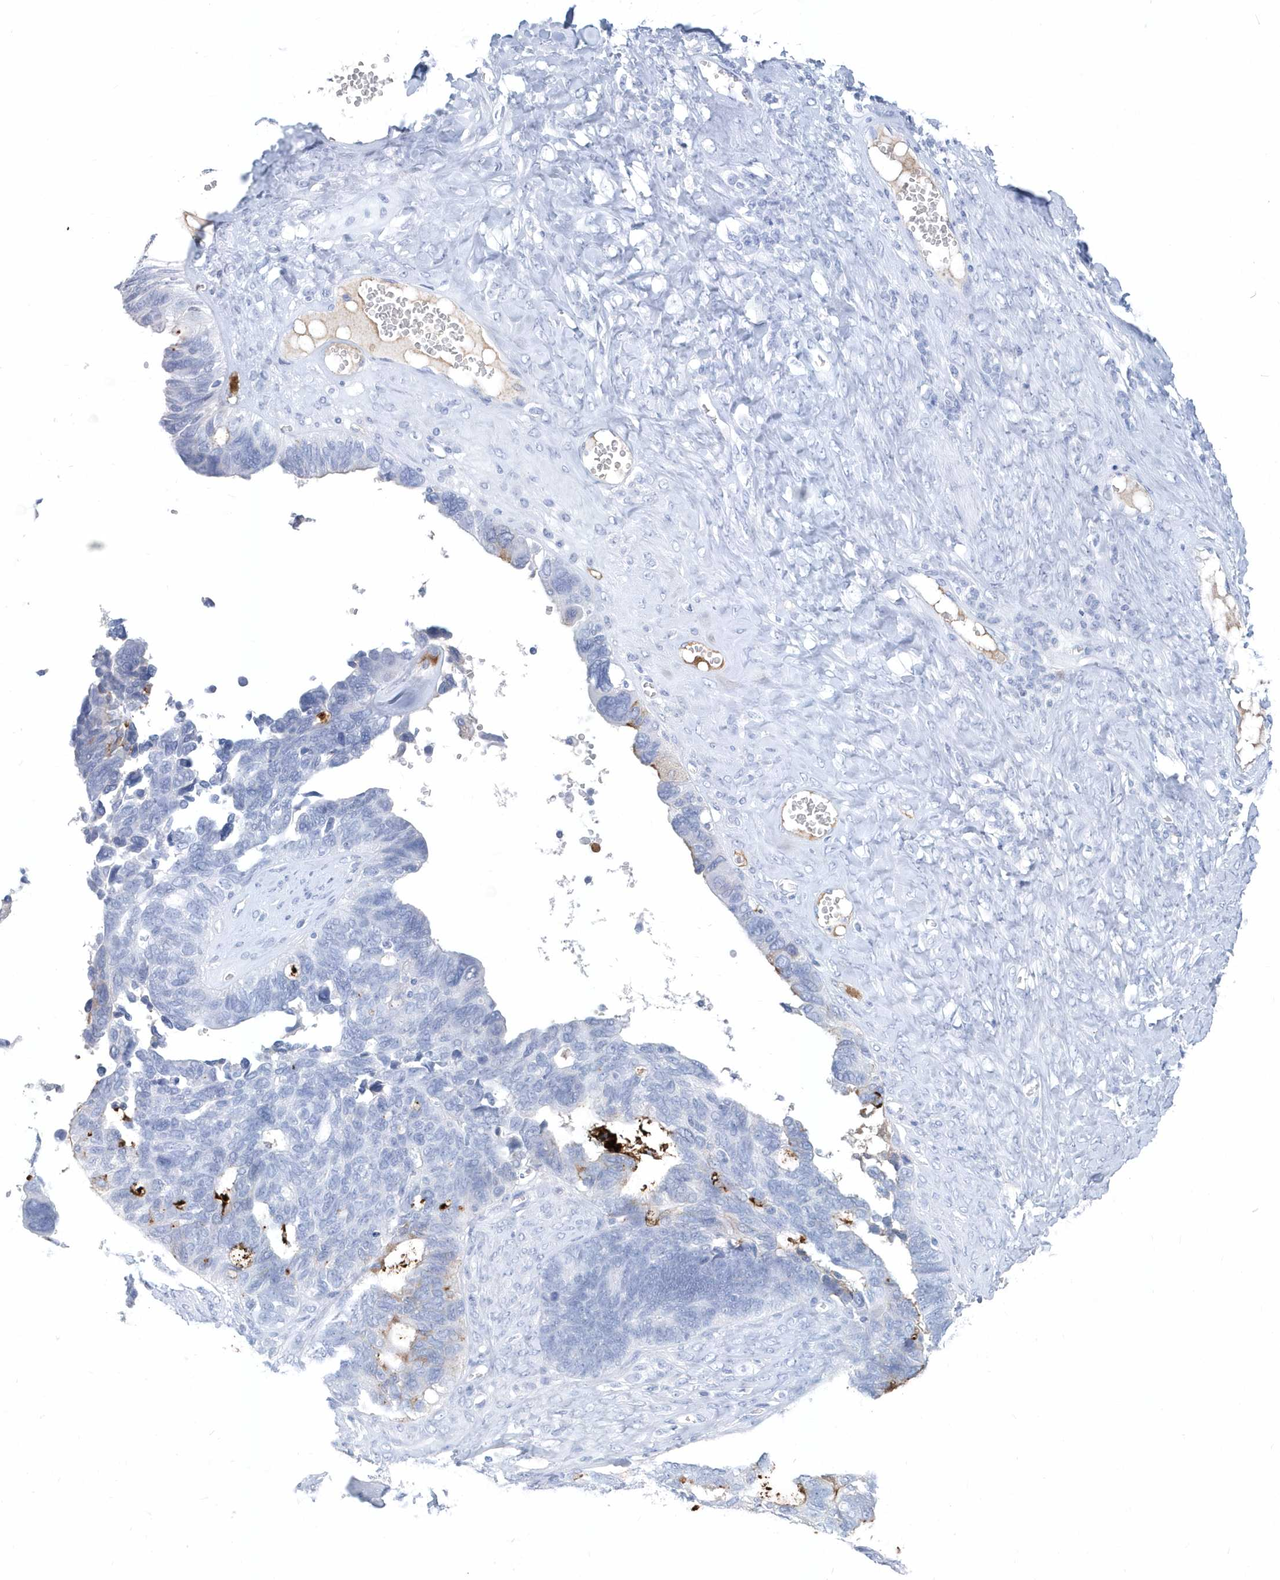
{"staining": {"intensity": "negative", "quantity": "none", "location": "none"}, "tissue": "ovarian cancer", "cell_type": "Tumor cells", "image_type": "cancer", "snomed": [{"axis": "morphology", "description": "Cystadenocarcinoma, serous, NOS"}, {"axis": "topography", "description": "Ovary"}], "caption": "Protein analysis of serous cystadenocarcinoma (ovarian) exhibits no significant staining in tumor cells.", "gene": "JCHAIN", "patient": {"sex": "female", "age": 79}}